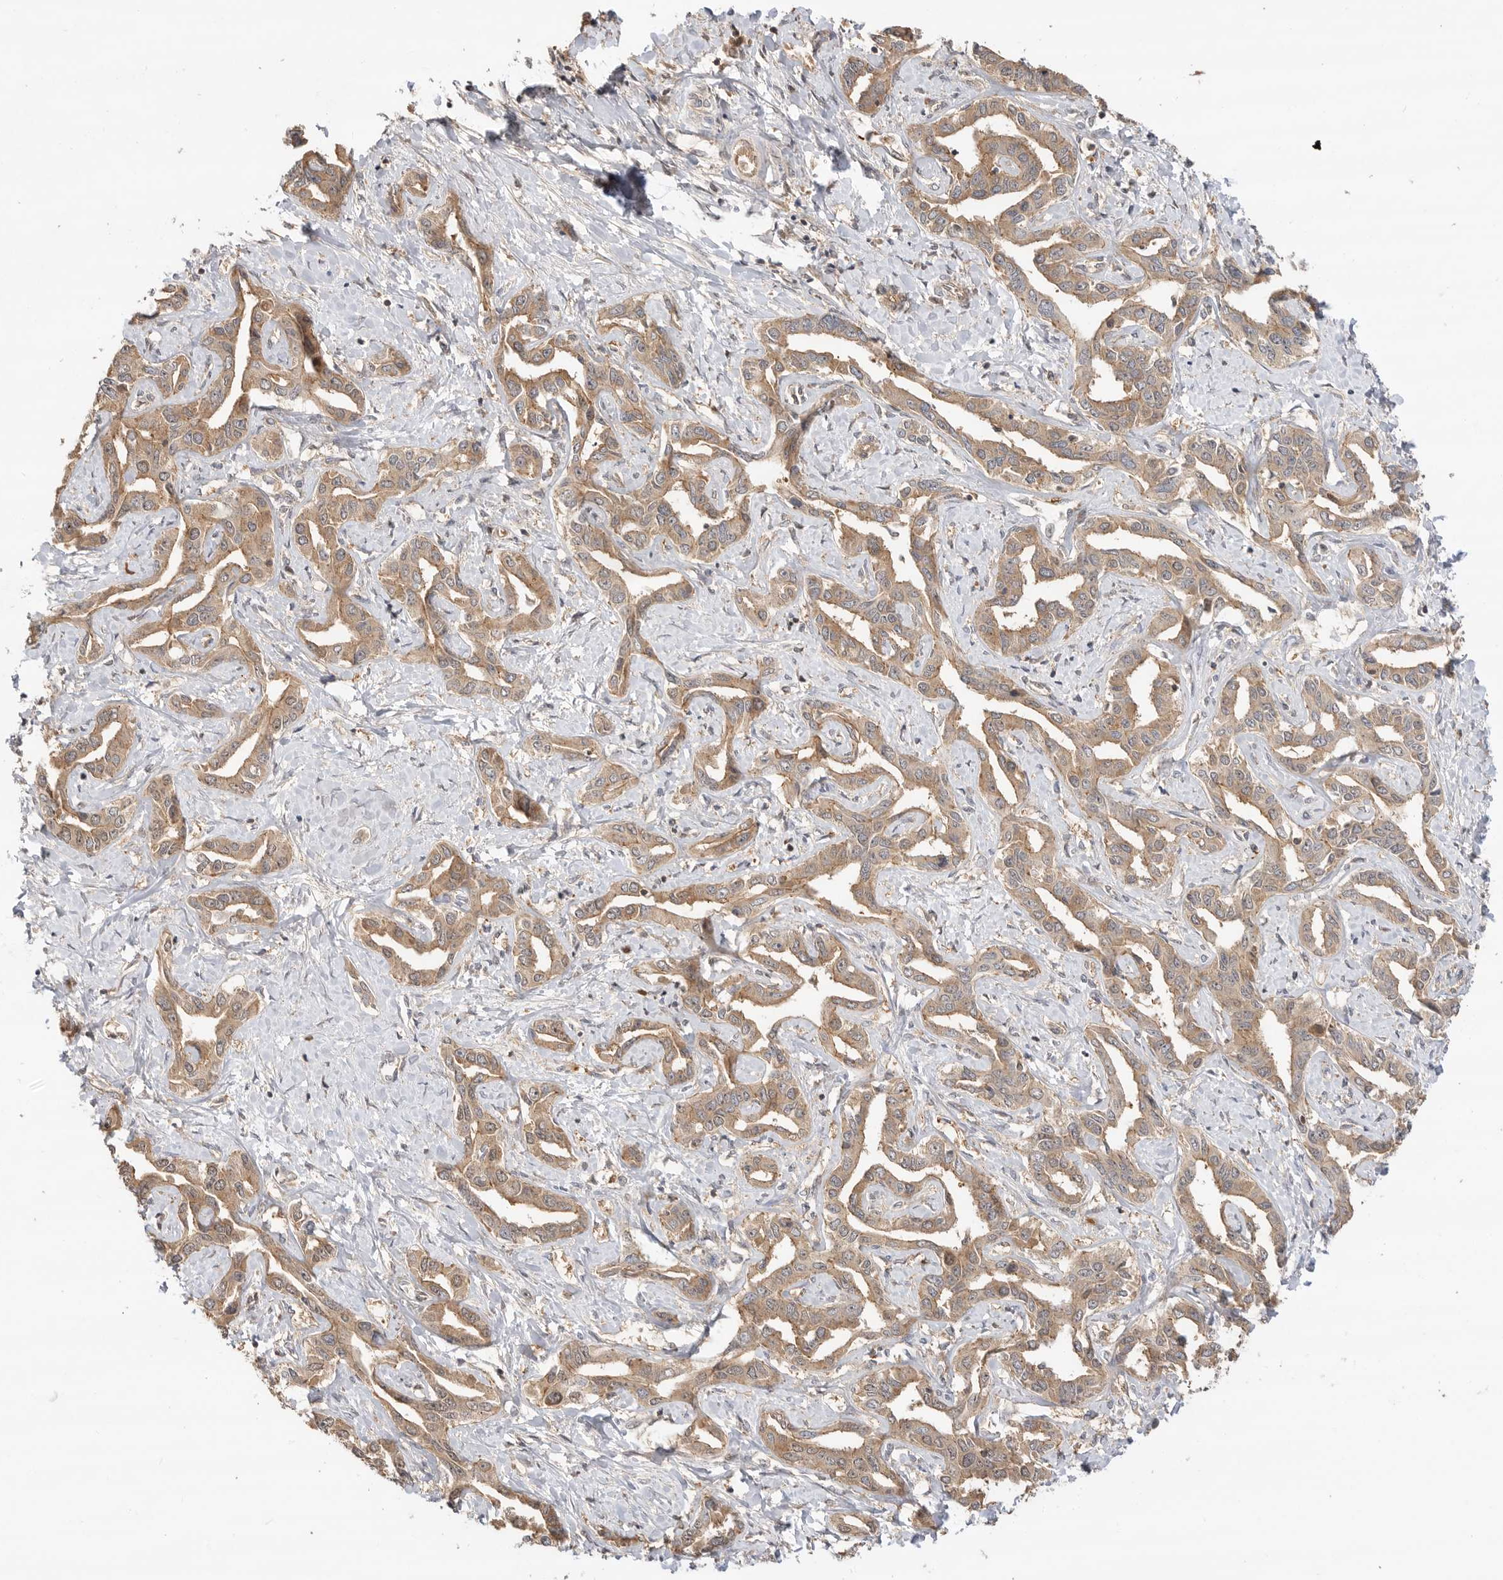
{"staining": {"intensity": "moderate", "quantity": ">75%", "location": "cytoplasmic/membranous"}, "tissue": "liver cancer", "cell_type": "Tumor cells", "image_type": "cancer", "snomed": [{"axis": "morphology", "description": "Cholangiocarcinoma"}, {"axis": "topography", "description": "Liver"}], "caption": "Liver cholangiocarcinoma was stained to show a protein in brown. There is medium levels of moderate cytoplasmic/membranous expression in approximately >75% of tumor cells.", "gene": "CLDN12", "patient": {"sex": "male", "age": 59}}